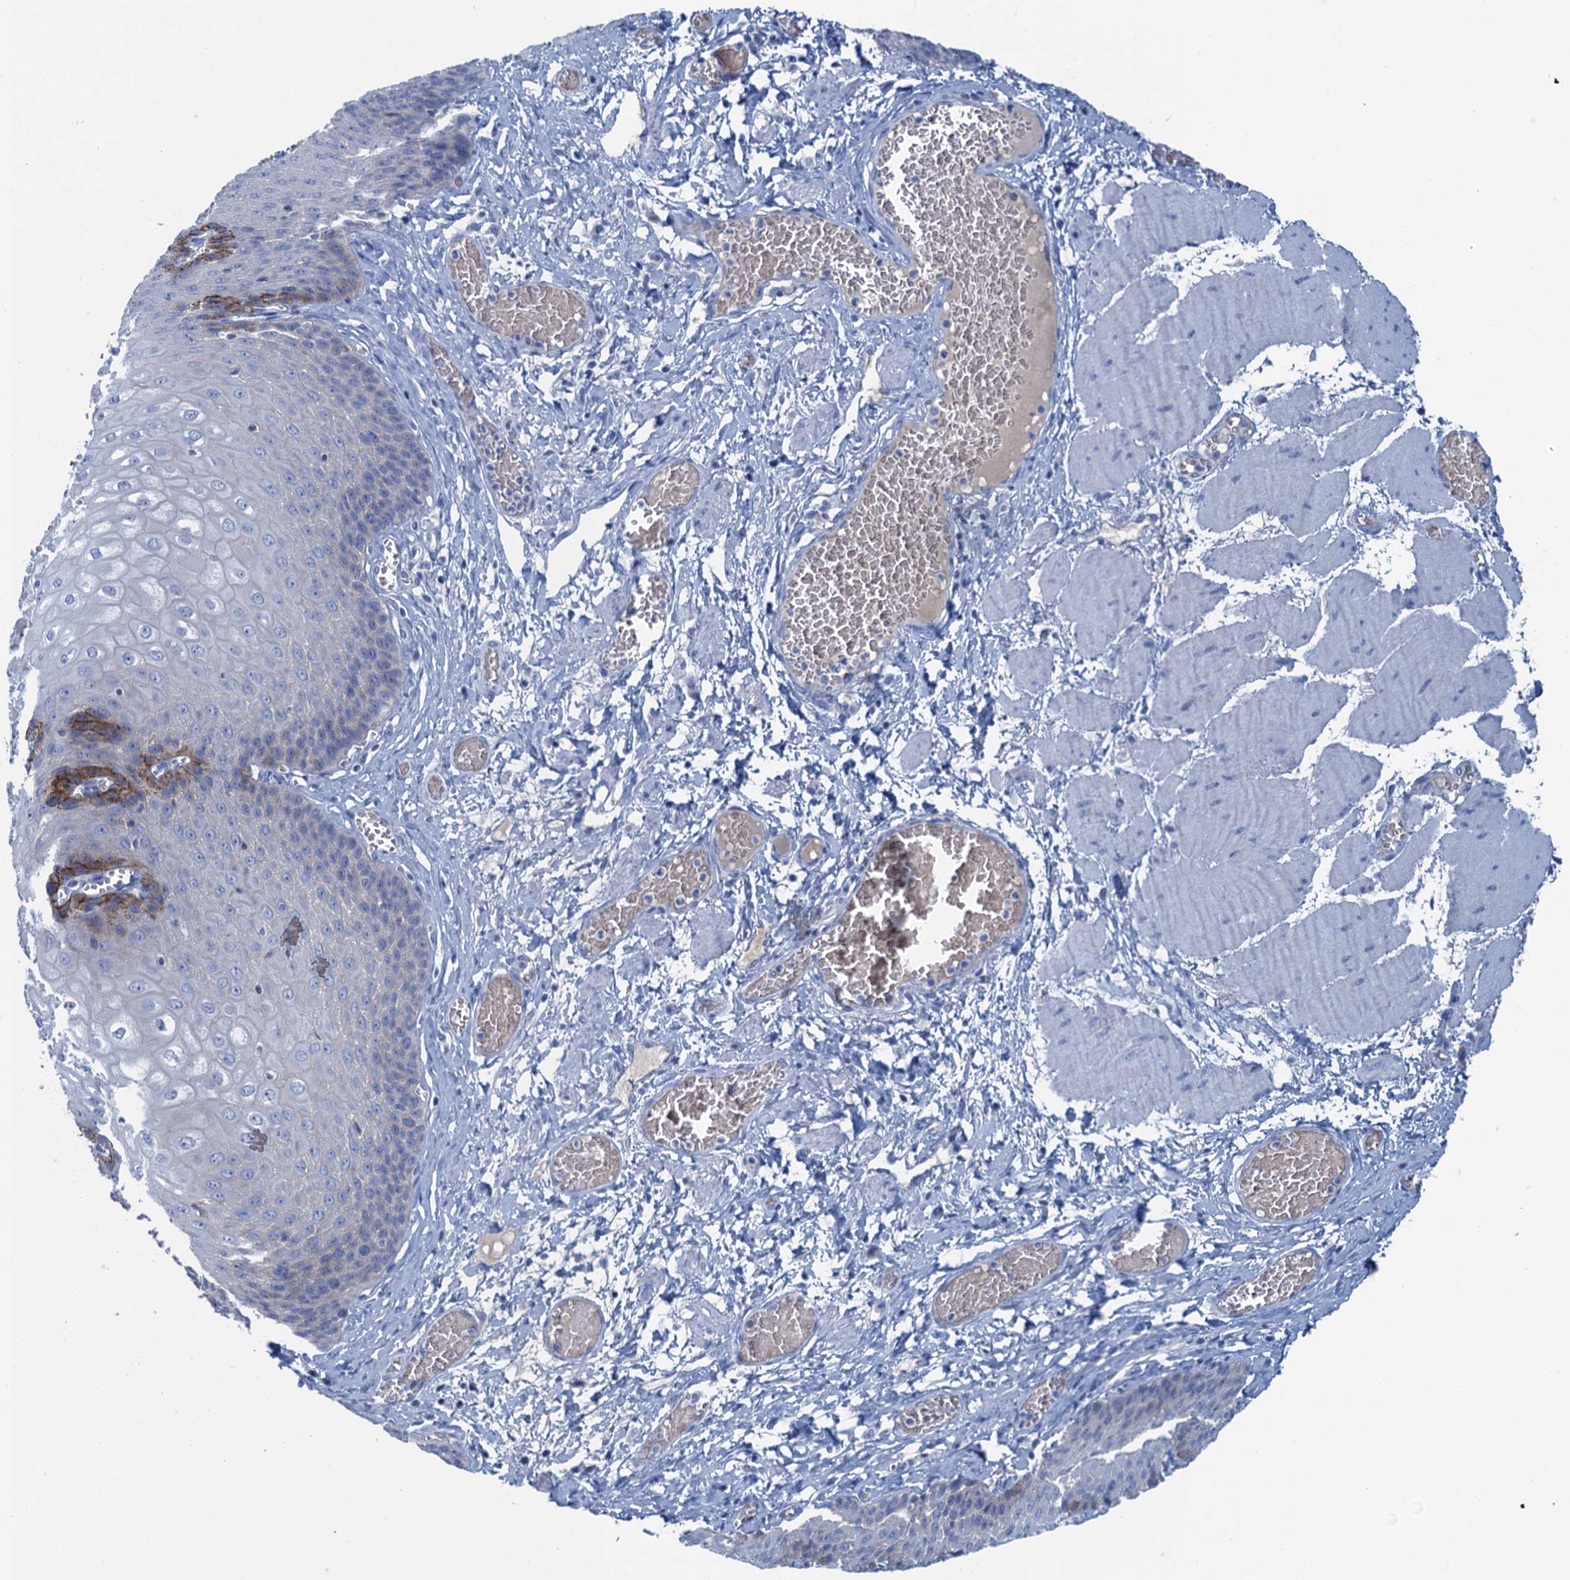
{"staining": {"intensity": "moderate", "quantity": "<25%", "location": "cytoplasmic/membranous"}, "tissue": "esophagus", "cell_type": "Squamous epithelial cells", "image_type": "normal", "snomed": [{"axis": "morphology", "description": "Normal tissue, NOS"}, {"axis": "topography", "description": "Esophagus"}], "caption": "IHC (DAB) staining of normal esophagus shows moderate cytoplasmic/membranous protein staining in about <25% of squamous epithelial cells.", "gene": "MYADML2", "patient": {"sex": "male", "age": 60}}